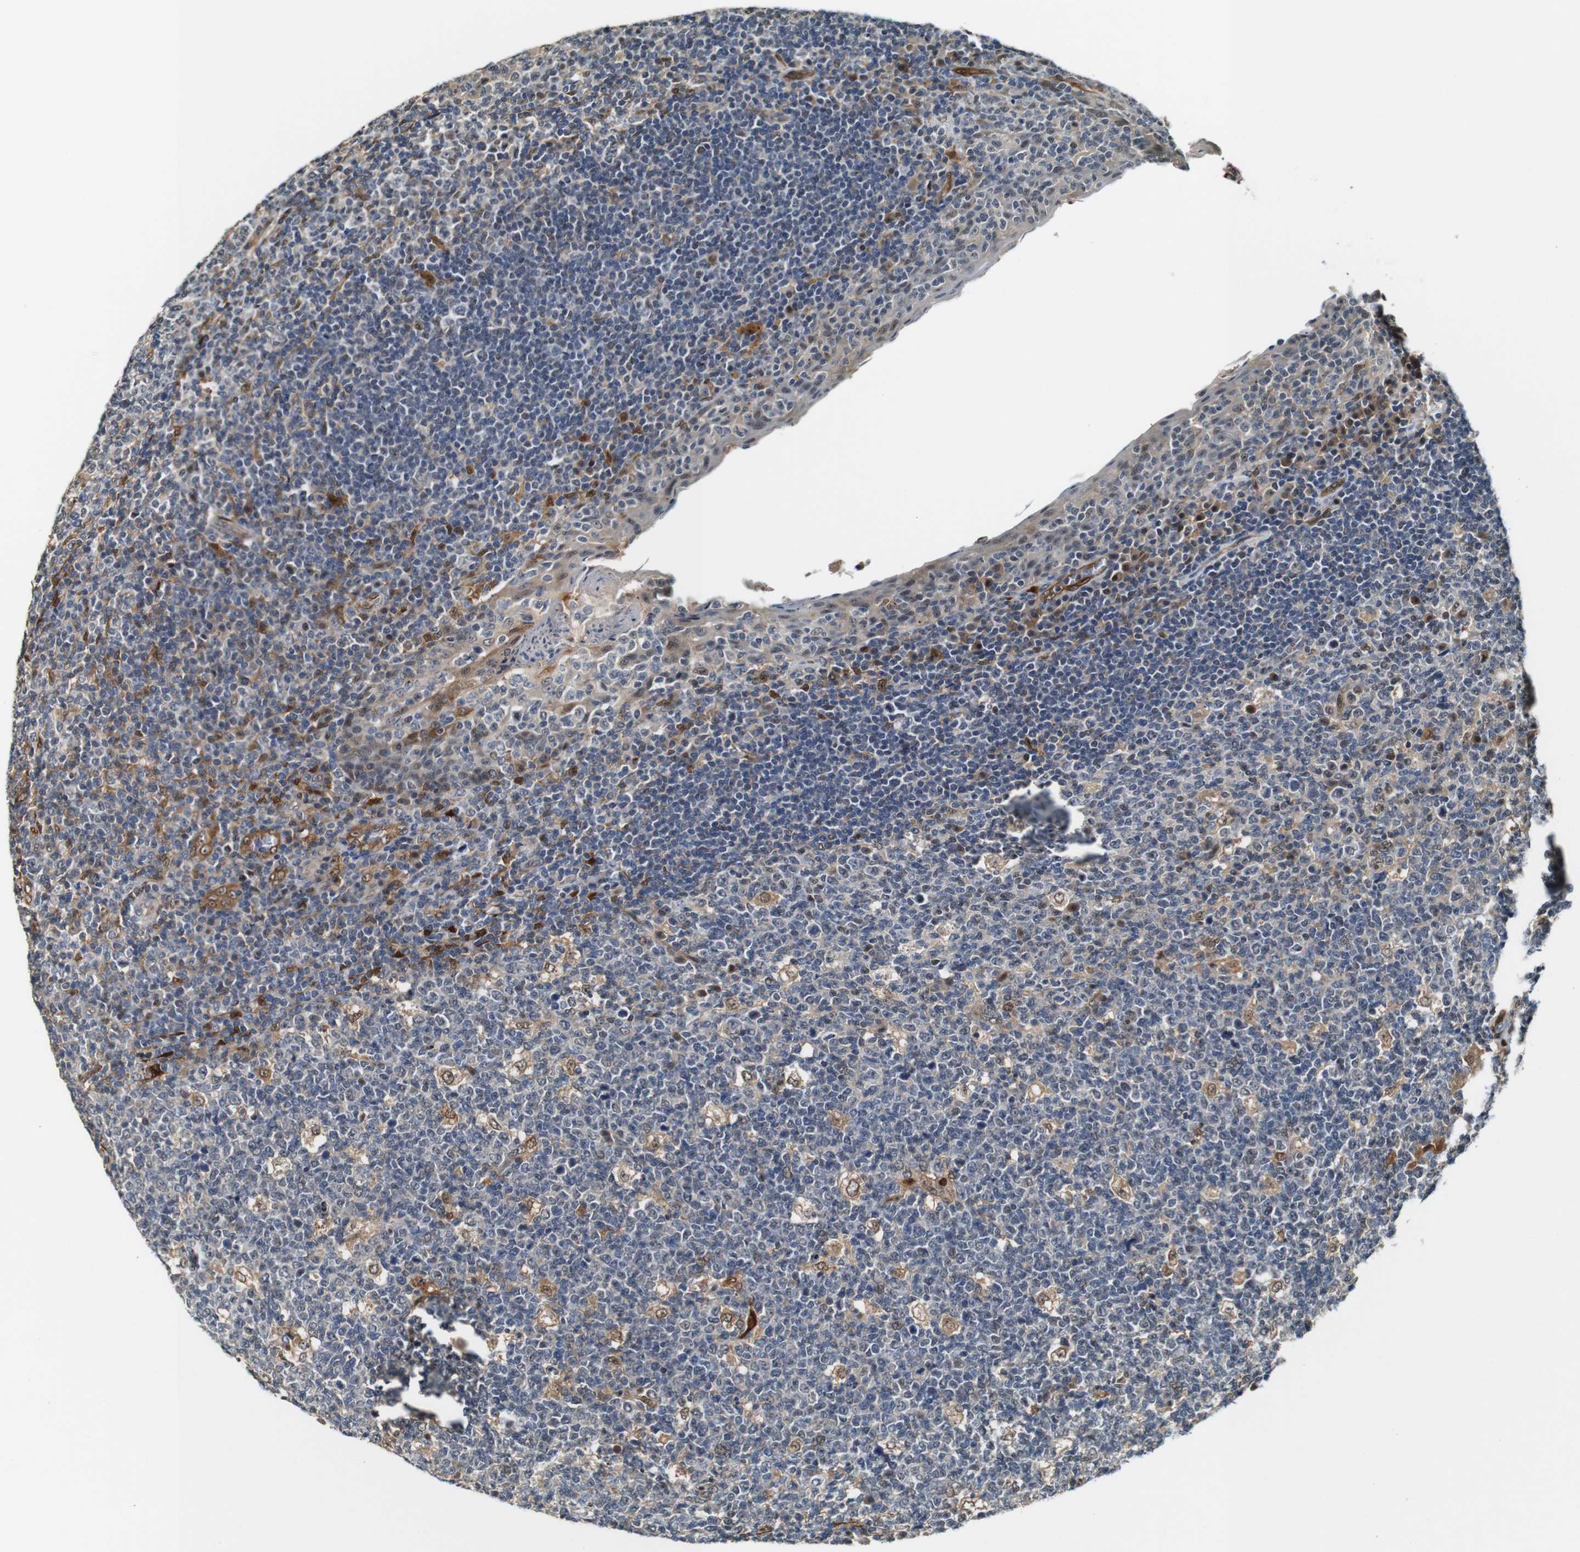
{"staining": {"intensity": "weak", "quantity": "25%-75%", "location": "cytoplasmic/membranous,nuclear"}, "tissue": "tonsil", "cell_type": "Germinal center cells", "image_type": "normal", "snomed": [{"axis": "morphology", "description": "Normal tissue, NOS"}, {"axis": "topography", "description": "Tonsil"}], "caption": "A high-resolution image shows immunohistochemistry staining of unremarkable tonsil, which displays weak cytoplasmic/membranous,nuclear staining in approximately 25%-75% of germinal center cells.", "gene": "LXN", "patient": {"sex": "male", "age": 17}}